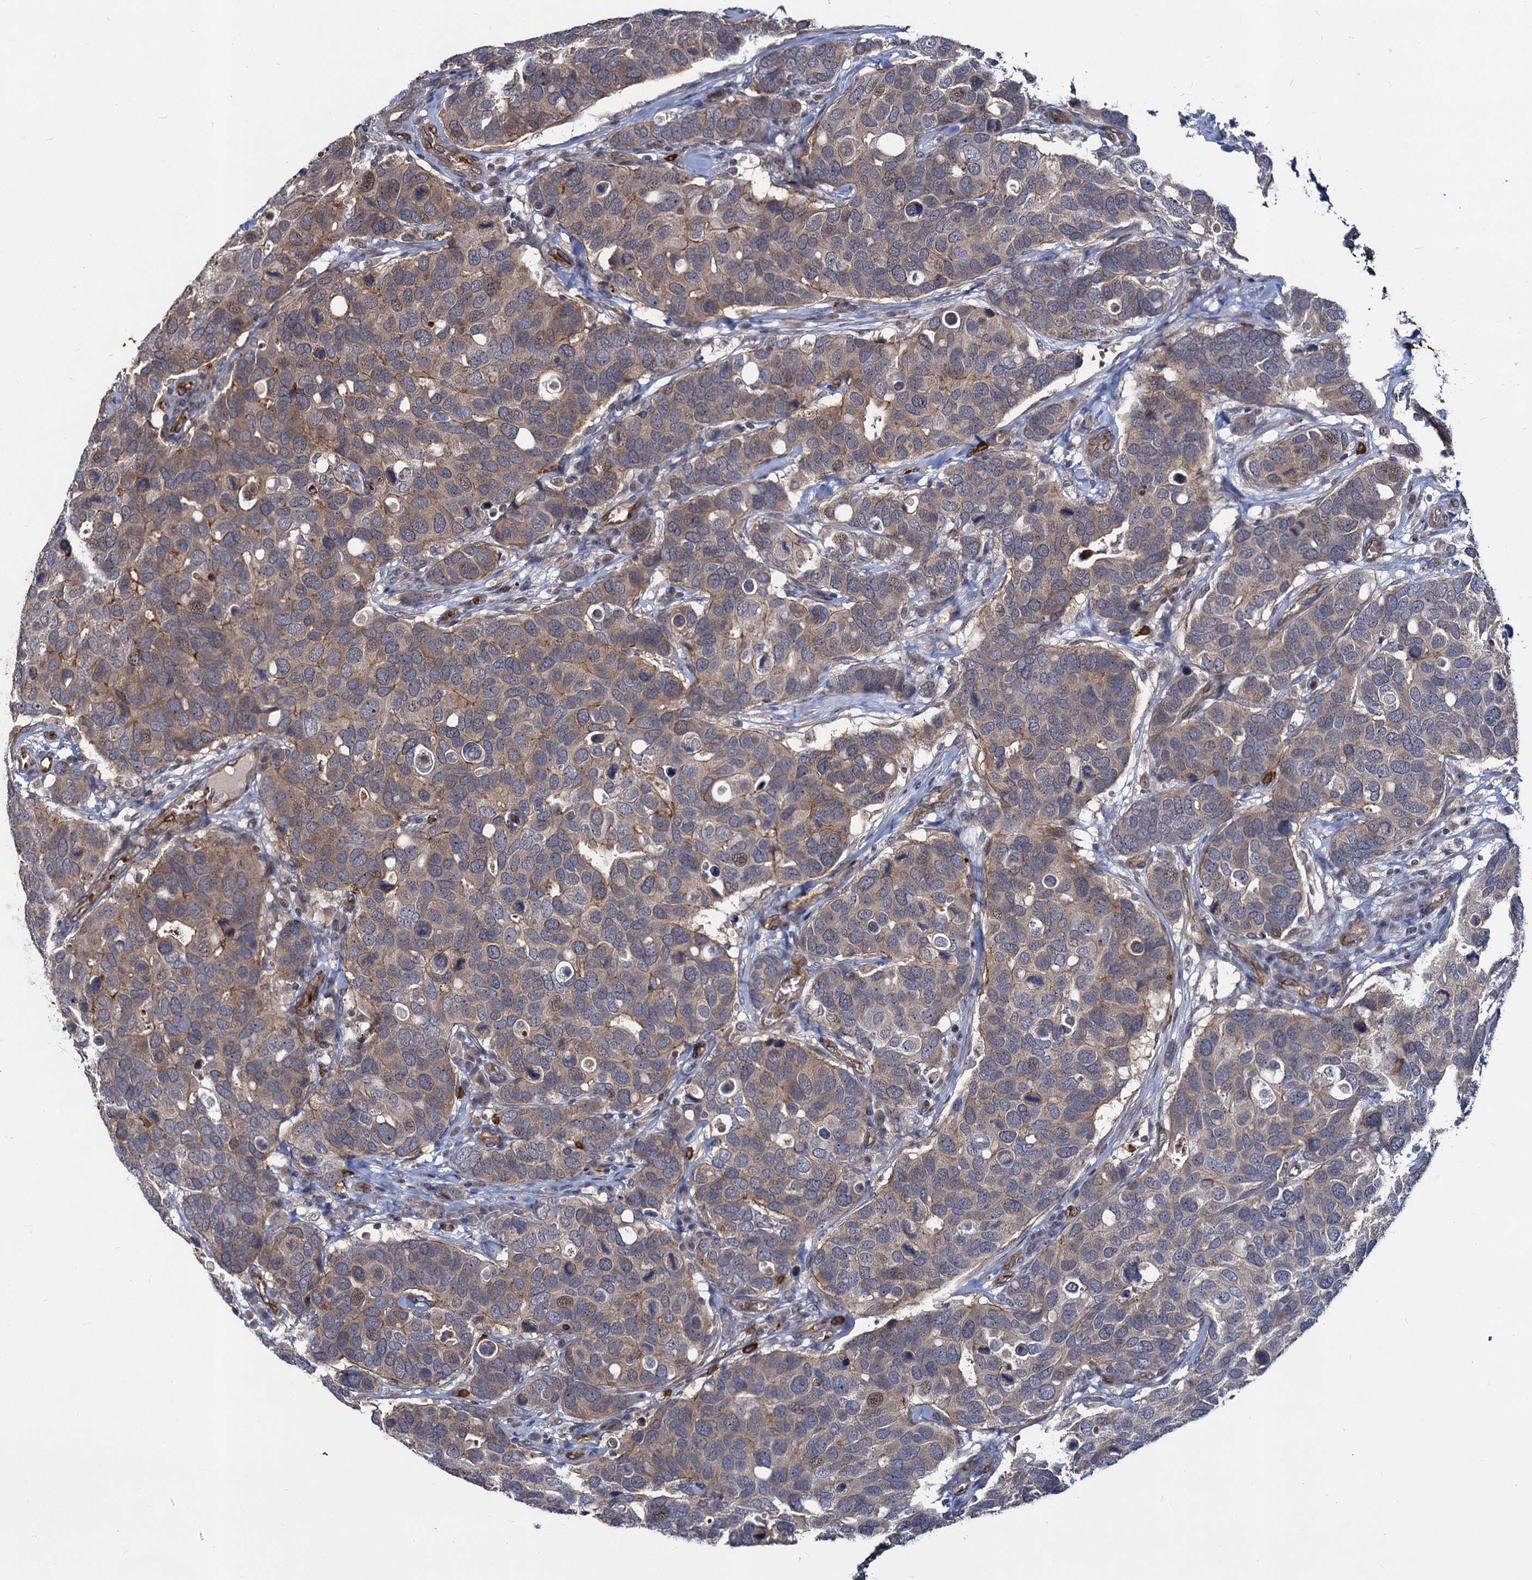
{"staining": {"intensity": "weak", "quantity": "25%-75%", "location": "cytoplasmic/membranous"}, "tissue": "breast cancer", "cell_type": "Tumor cells", "image_type": "cancer", "snomed": [{"axis": "morphology", "description": "Duct carcinoma"}, {"axis": "topography", "description": "Breast"}], "caption": "There is low levels of weak cytoplasmic/membranous expression in tumor cells of intraductal carcinoma (breast), as demonstrated by immunohistochemical staining (brown color).", "gene": "KXD1", "patient": {"sex": "female", "age": 83}}